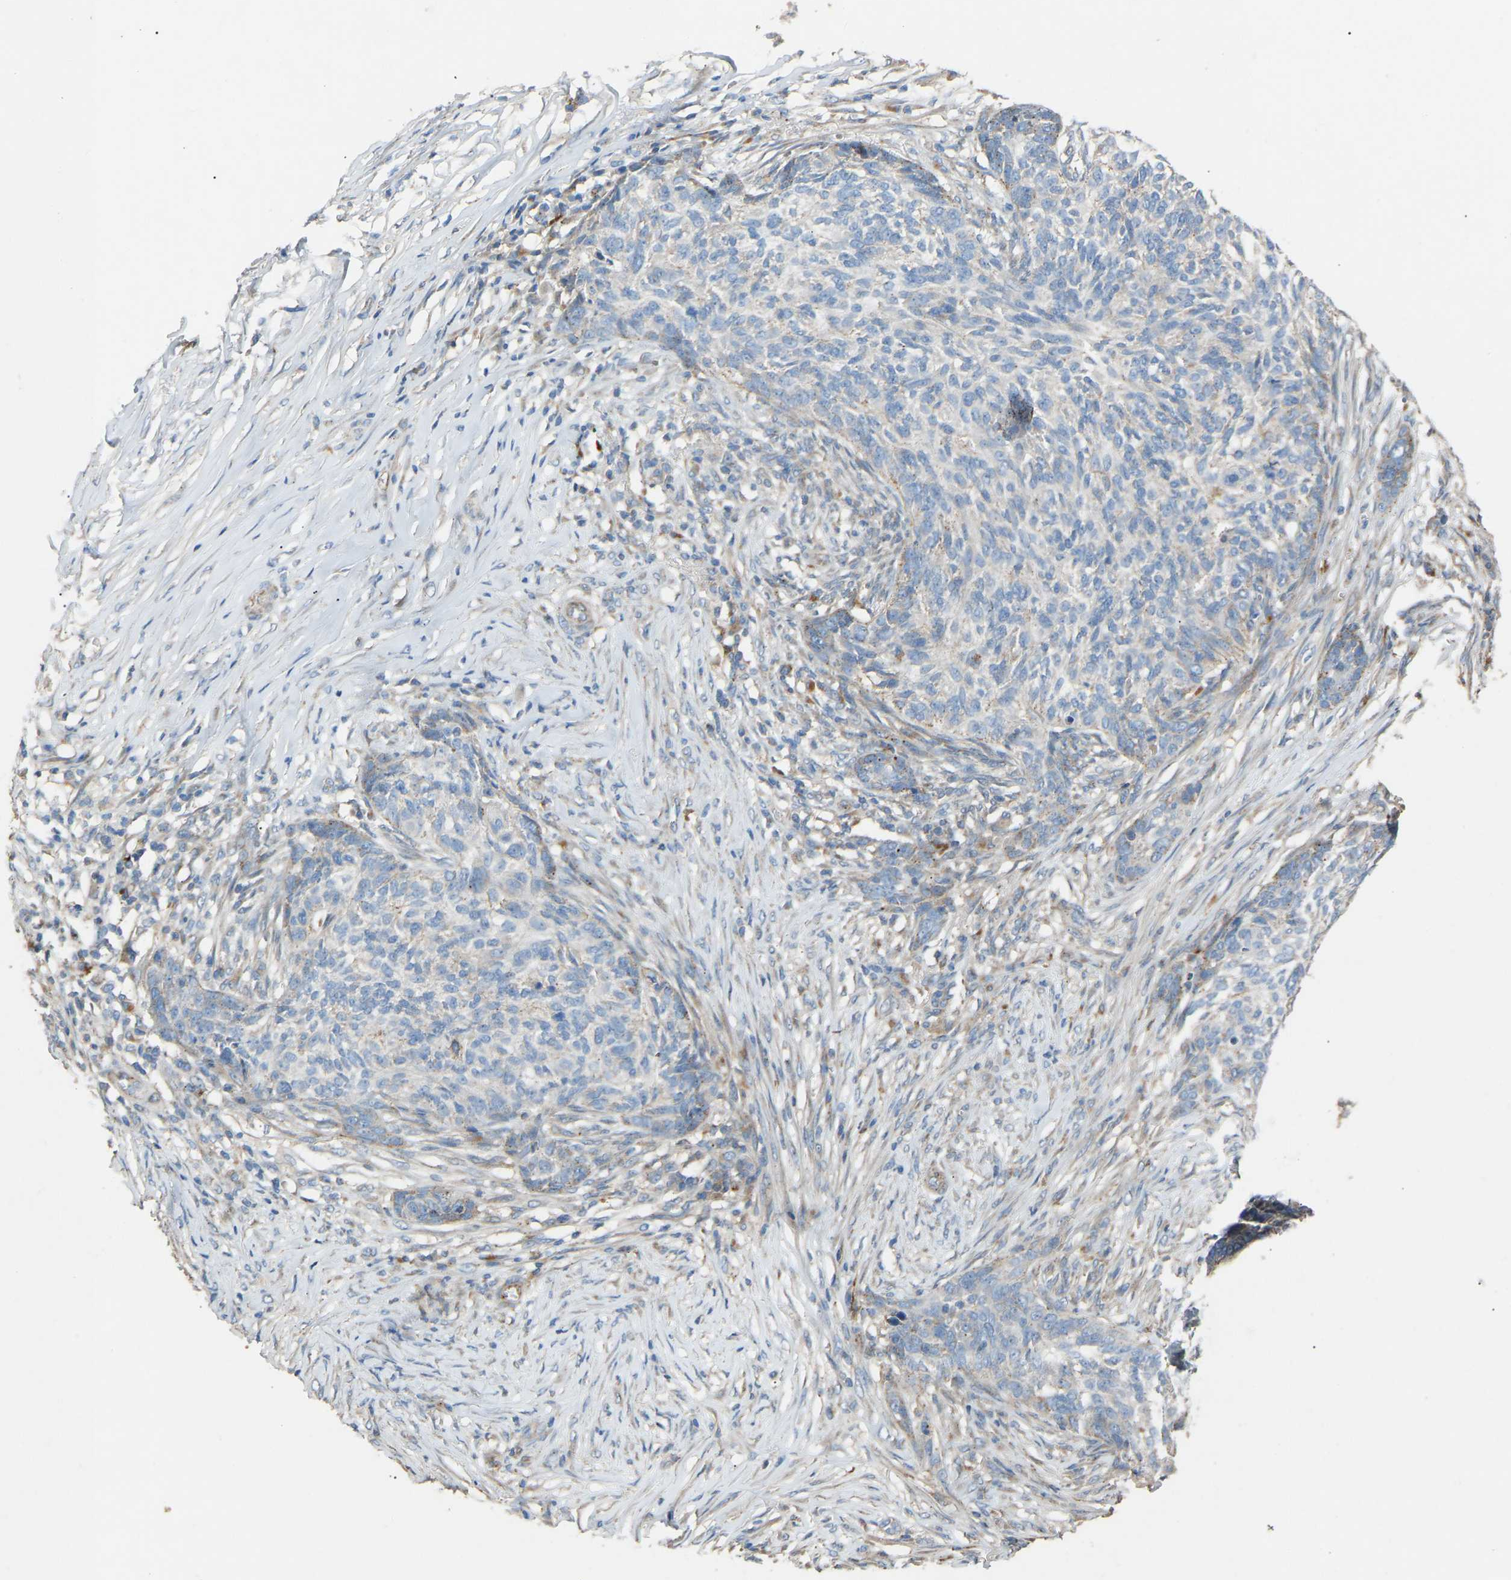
{"staining": {"intensity": "negative", "quantity": "none", "location": "none"}, "tissue": "skin cancer", "cell_type": "Tumor cells", "image_type": "cancer", "snomed": [{"axis": "morphology", "description": "Basal cell carcinoma"}, {"axis": "topography", "description": "Skin"}], "caption": "Image shows no protein staining in tumor cells of skin basal cell carcinoma tissue. (DAB immunohistochemistry with hematoxylin counter stain).", "gene": "RGP1", "patient": {"sex": "male", "age": 85}}